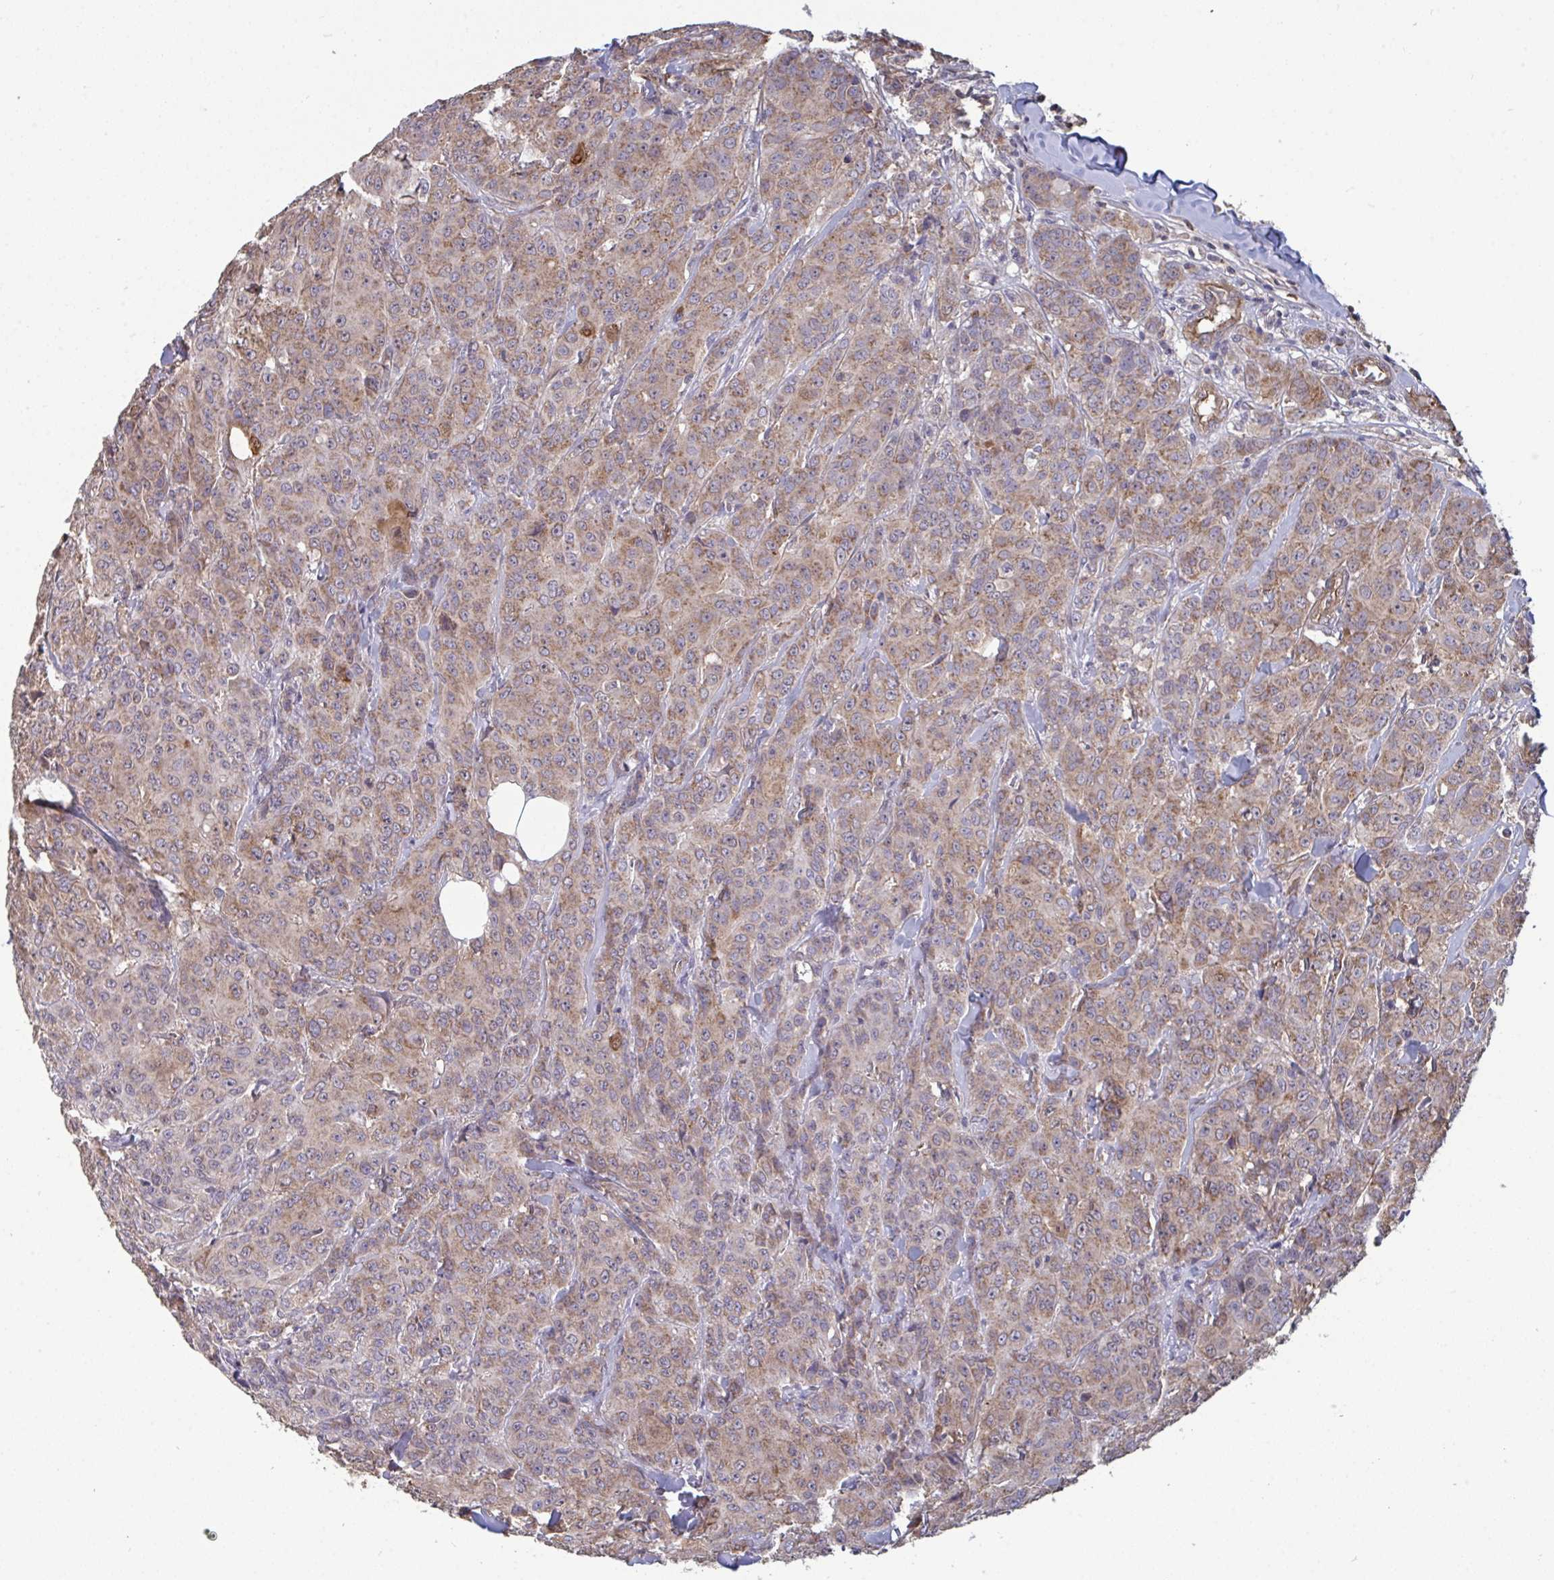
{"staining": {"intensity": "weak", "quantity": "25%-75%", "location": "cytoplasmic/membranous"}, "tissue": "breast cancer", "cell_type": "Tumor cells", "image_type": "cancer", "snomed": [{"axis": "morphology", "description": "Normal tissue, NOS"}, {"axis": "morphology", "description": "Duct carcinoma"}, {"axis": "topography", "description": "Breast"}], "caption": "Protein staining of breast cancer tissue demonstrates weak cytoplasmic/membranous positivity in about 25%-75% of tumor cells.", "gene": "ISCU", "patient": {"sex": "female", "age": 43}}